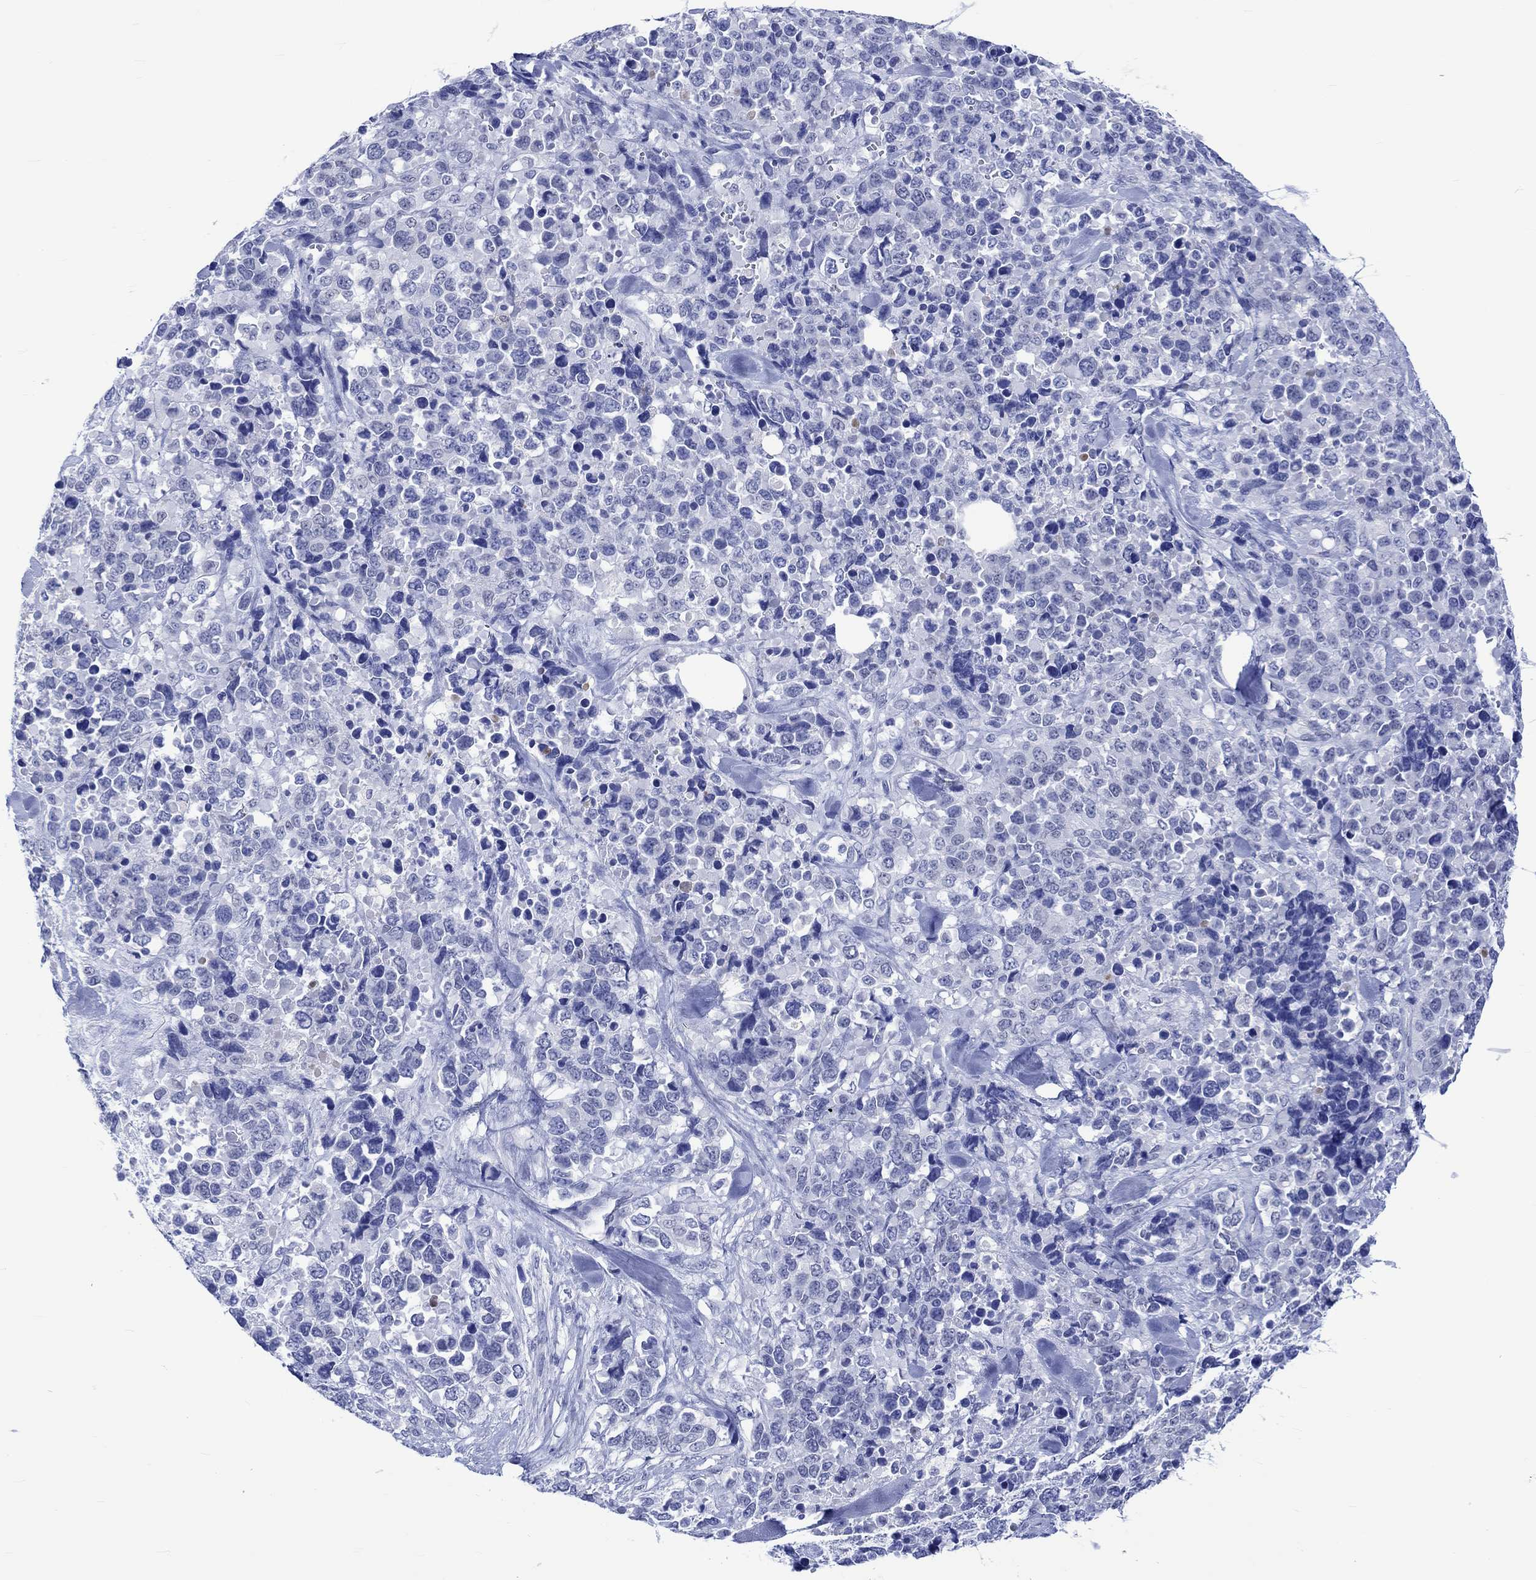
{"staining": {"intensity": "negative", "quantity": "none", "location": "none"}, "tissue": "melanoma", "cell_type": "Tumor cells", "image_type": "cancer", "snomed": [{"axis": "morphology", "description": "Malignant melanoma, Metastatic site"}, {"axis": "topography", "description": "Skin"}], "caption": "High magnification brightfield microscopy of malignant melanoma (metastatic site) stained with DAB (3,3'-diaminobenzidine) (brown) and counterstained with hematoxylin (blue): tumor cells show no significant positivity. (DAB (3,3'-diaminobenzidine) immunohistochemistry visualized using brightfield microscopy, high magnification).", "gene": "KLHL33", "patient": {"sex": "male", "age": 84}}